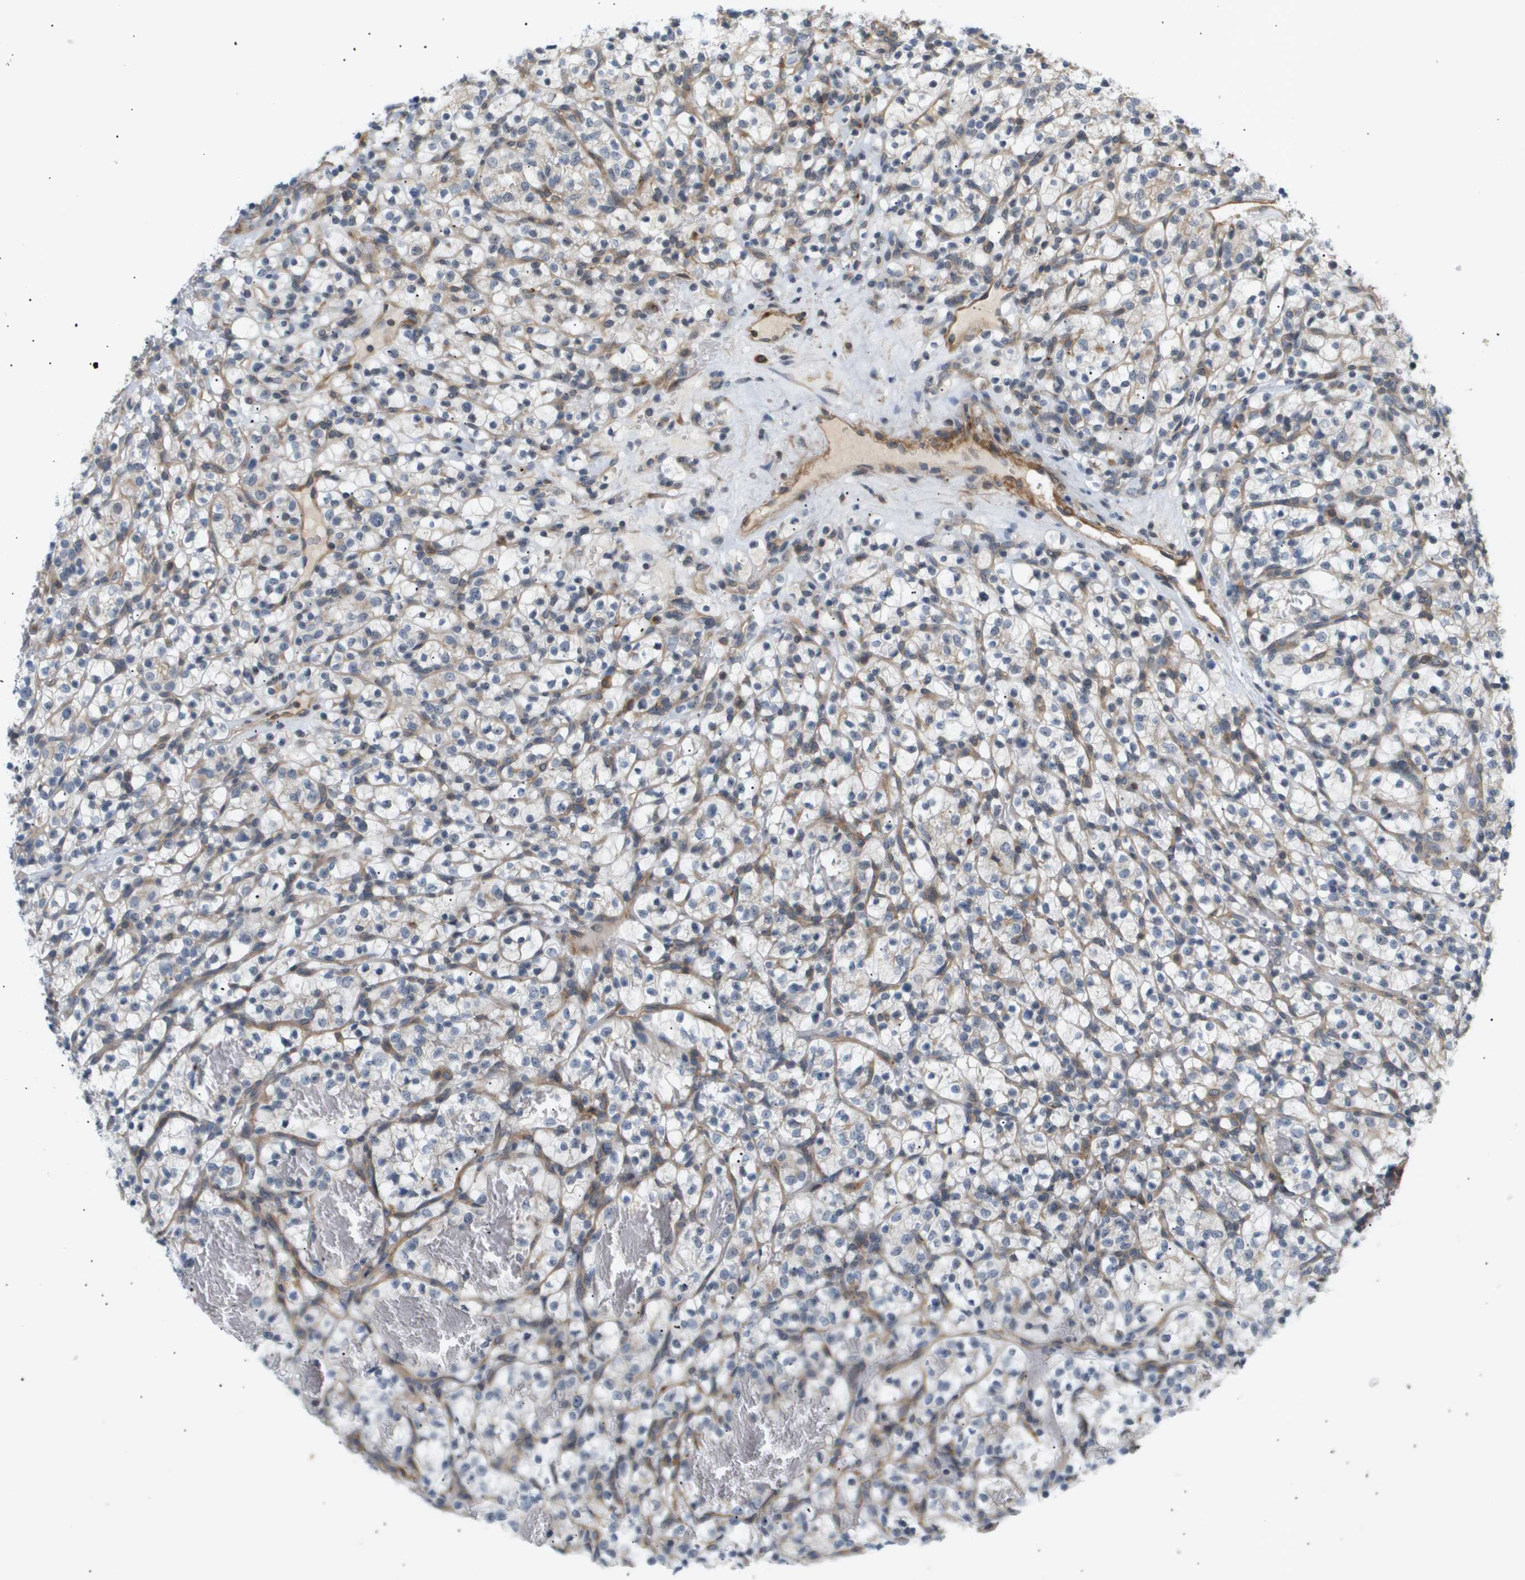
{"staining": {"intensity": "negative", "quantity": "none", "location": "none"}, "tissue": "renal cancer", "cell_type": "Tumor cells", "image_type": "cancer", "snomed": [{"axis": "morphology", "description": "Adenocarcinoma, NOS"}, {"axis": "topography", "description": "Kidney"}], "caption": "This is an immunohistochemistry (IHC) photomicrograph of human renal cancer. There is no positivity in tumor cells.", "gene": "CORO2B", "patient": {"sex": "female", "age": 57}}